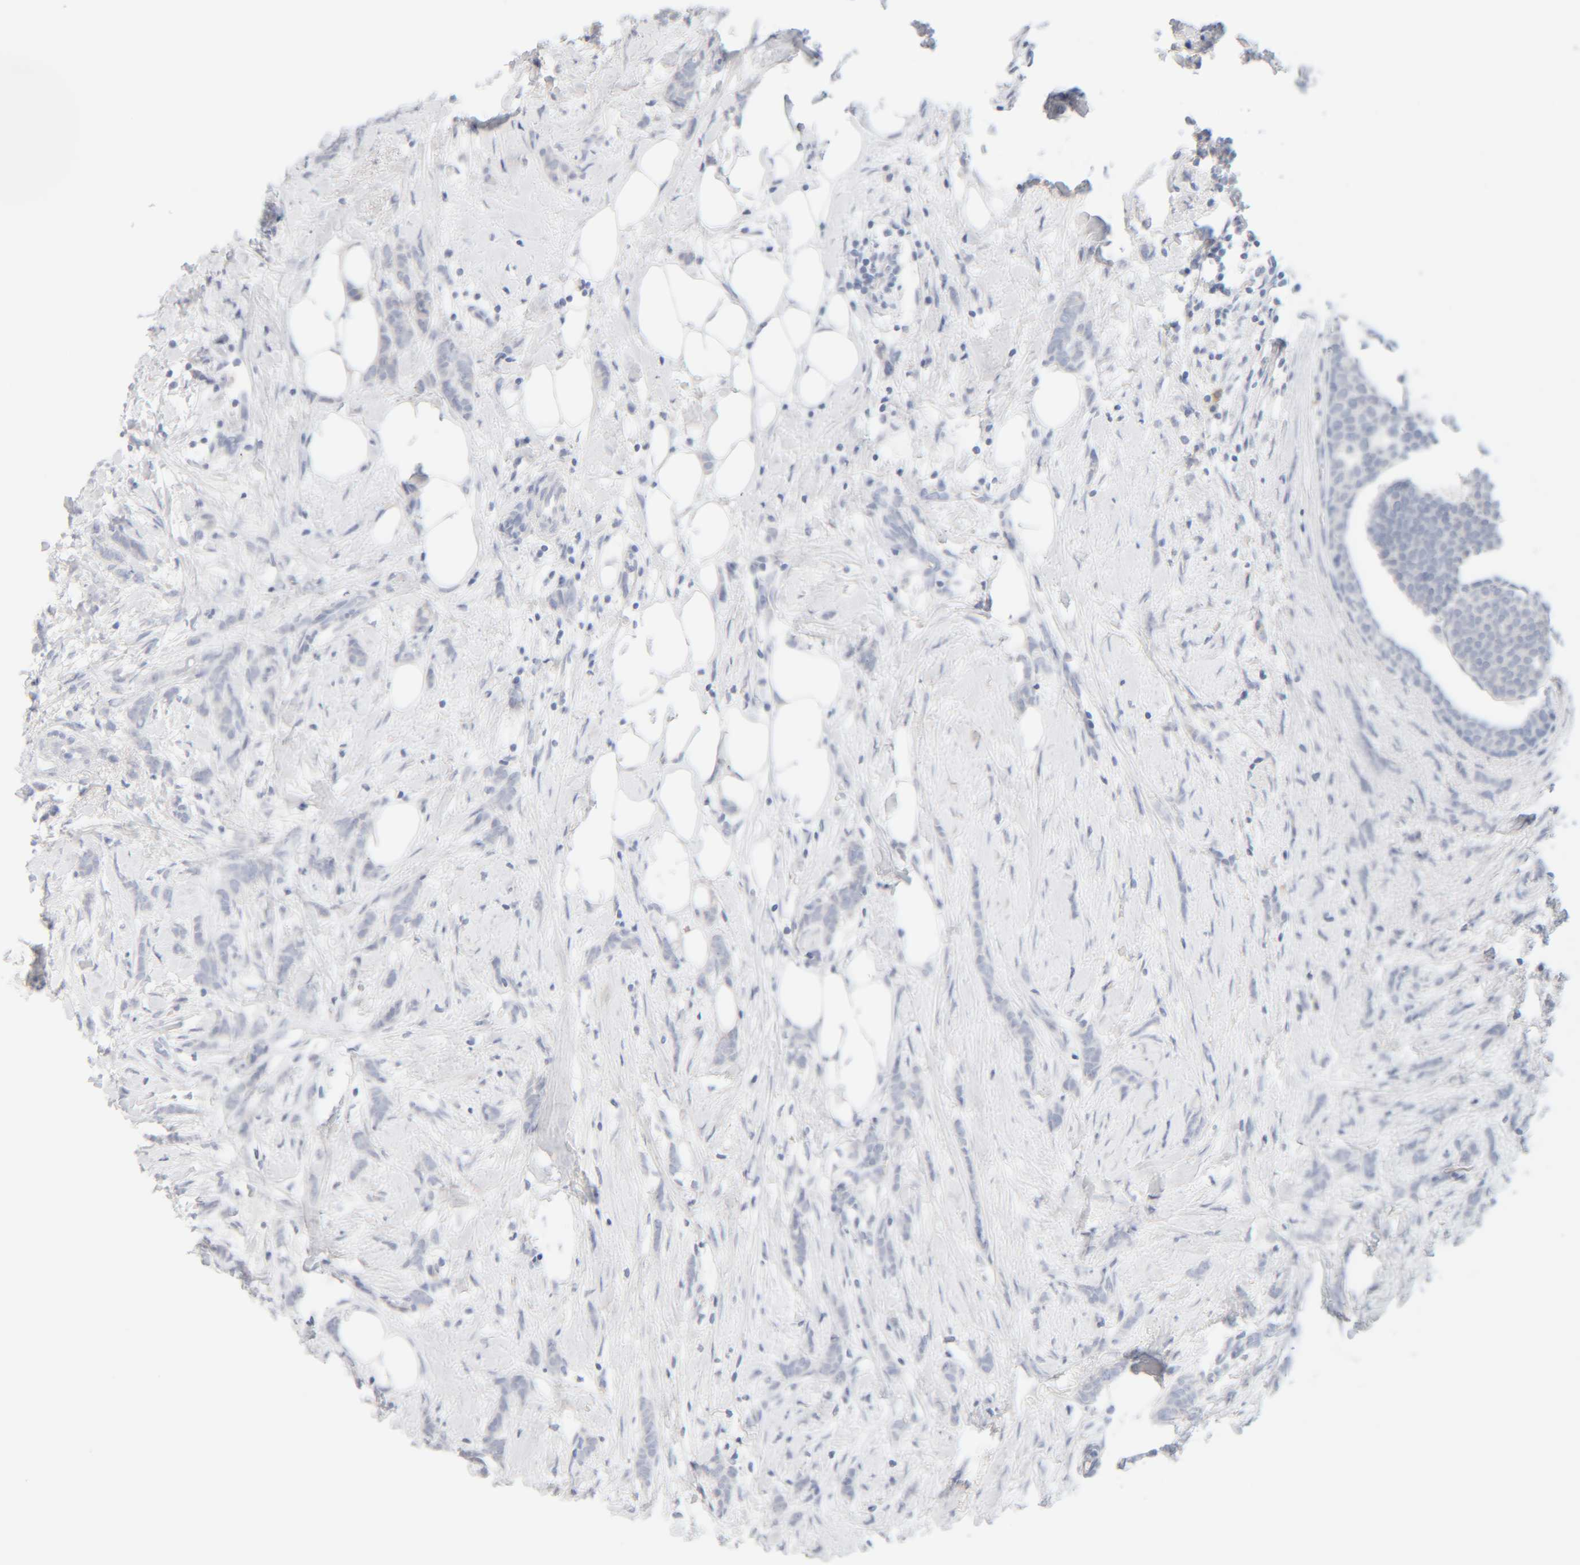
{"staining": {"intensity": "negative", "quantity": "none", "location": "none"}, "tissue": "breast cancer", "cell_type": "Tumor cells", "image_type": "cancer", "snomed": [{"axis": "morphology", "description": "Lobular carcinoma, in situ"}, {"axis": "morphology", "description": "Lobular carcinoma"}, {"axis": "topography", "description": "Breast"}], "caption": "An IHC micrograph of breast cancer (lobular carcinoma) is shown. There is no staining in tumor cells of breast cancer (lobular carcinoma).", "gene": "RIDA", "patient": {"sex": "female", "age": 41}}